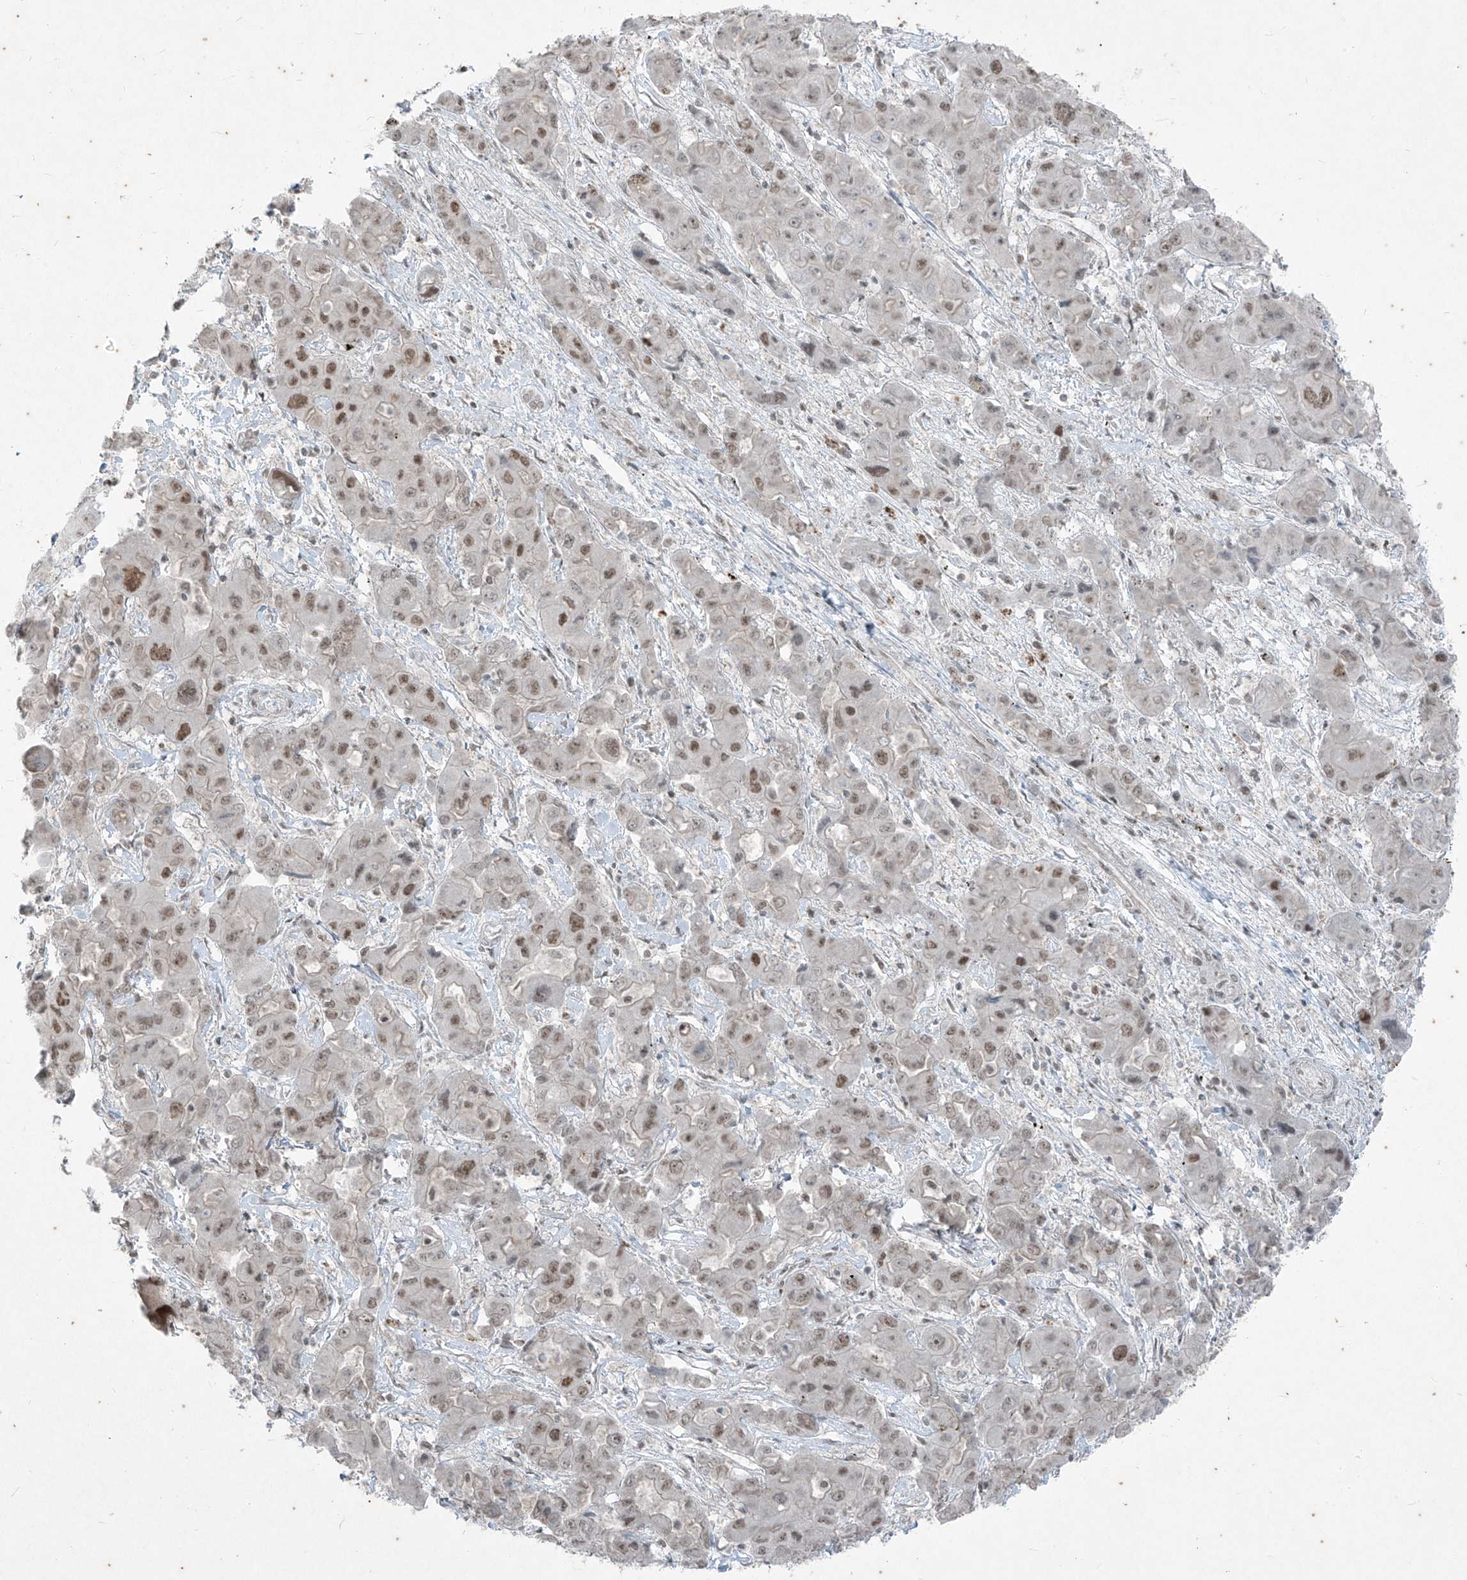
{"staining": {"intensity": "moderate", "quantity": "25%-75%", "location": "nuclear"}, "tissue": "liver cancer", "cell_type": "Tumor cells", "image_type": "cancer", "snomed": [{"axis": "morphology", "description": "Cholangiocarcinoma"}, {"axis": "topography", "description": "Liver"}], "caption": "Immunohistochemistry of human liver cholangiocarcinoma demonstrates medium levels of moderate nuclear staining in about 25%-75% of tumor cells.", "gene": "ZNF354B", "patient": {"sex": "male", "age": 67}}